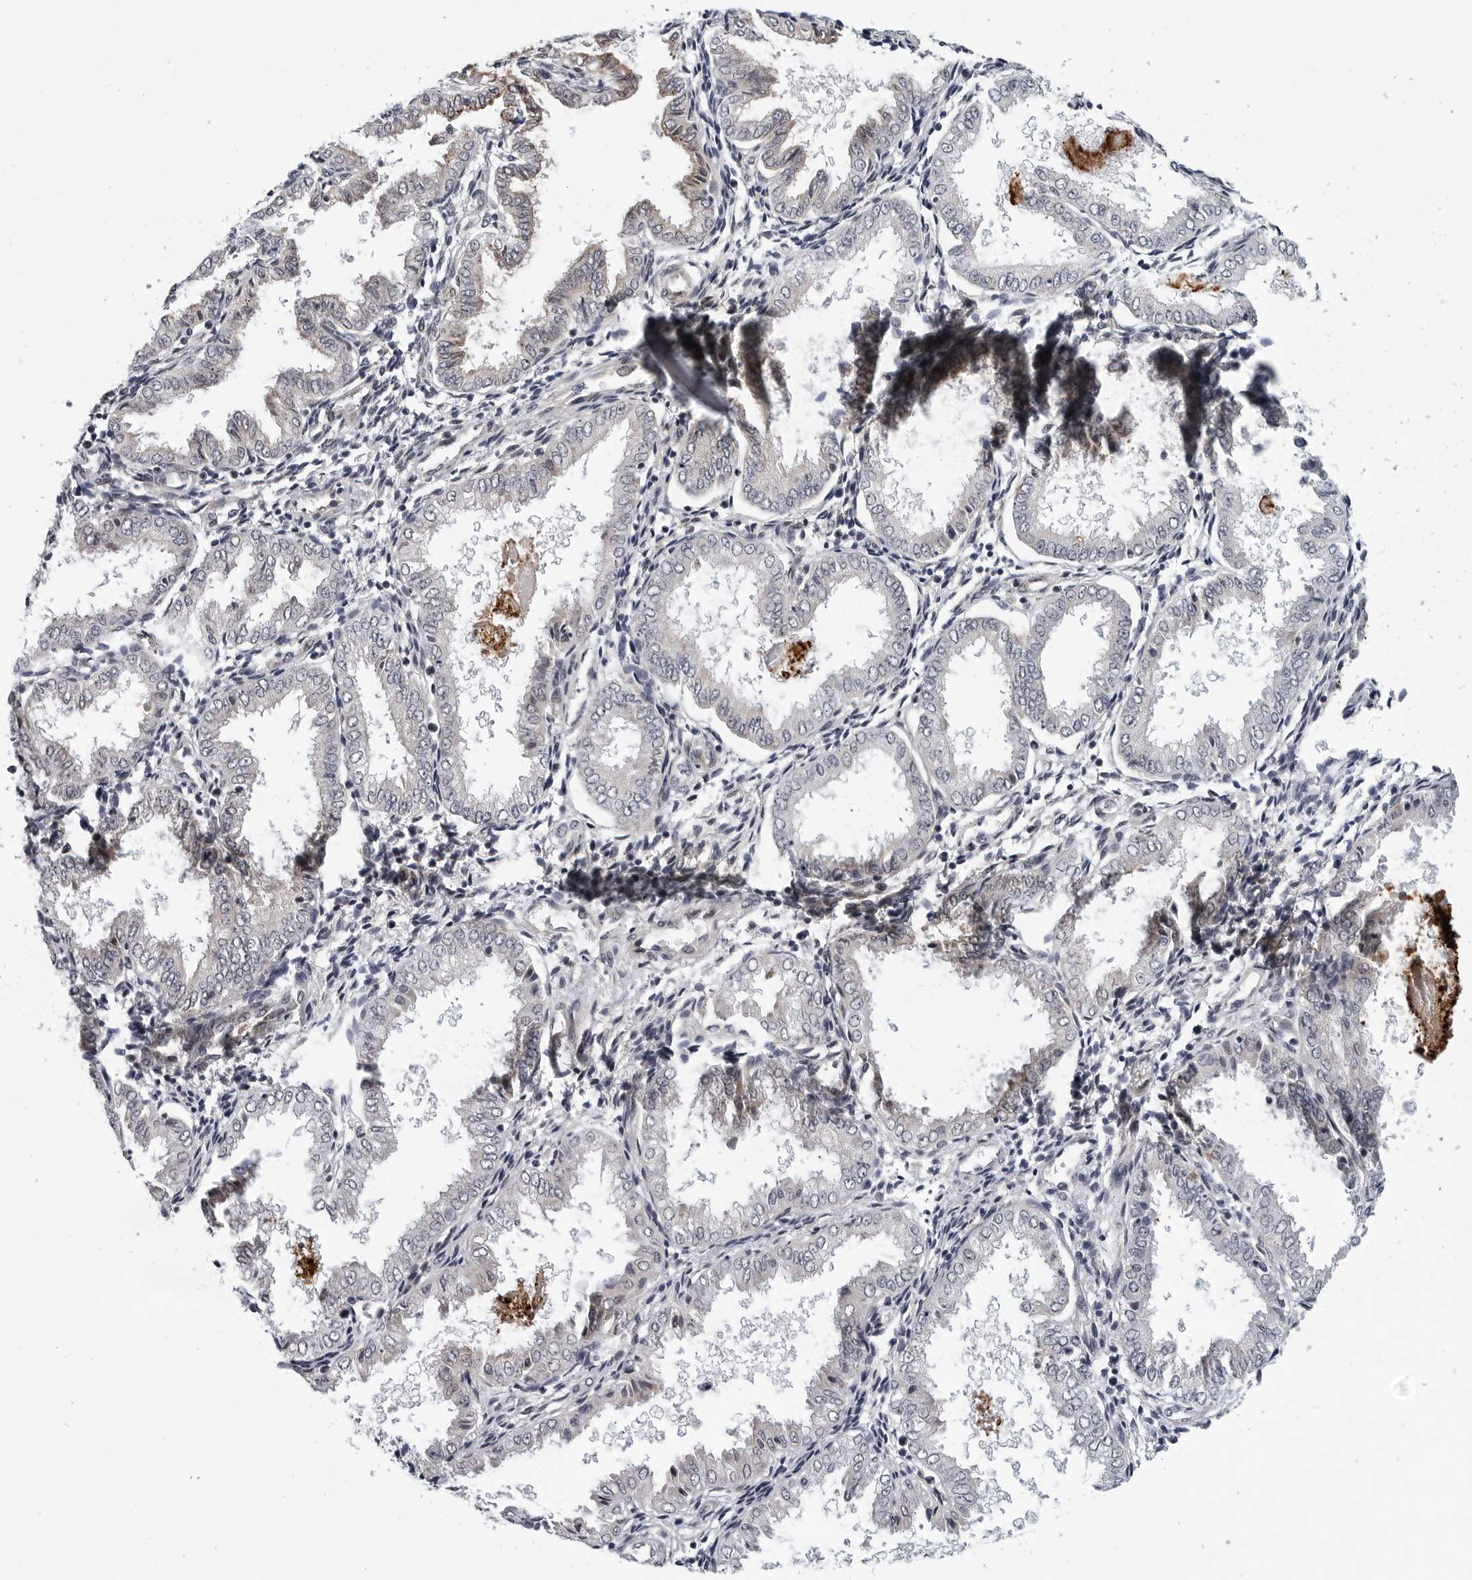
{"staining": {"intensity": "negative", "quantity": "none", "location": "none"}, "tissue": "endometrium", "cell_type": "Cells in endometrial stroma", "image_type": "normal", "snomed": [{"axis": "morphology", "description": "Normal tissue, NOS"}, {"axis": "topography", "description": "Endometrium"}], "caption": "A high-resolution histopathology image shows immunohistochemistry staining of normal endometrium, which displays no significant expression in cells in endometrial stroma.", "gene": "KIAA1614", "patient": {"sex": "female", "age": 33}}